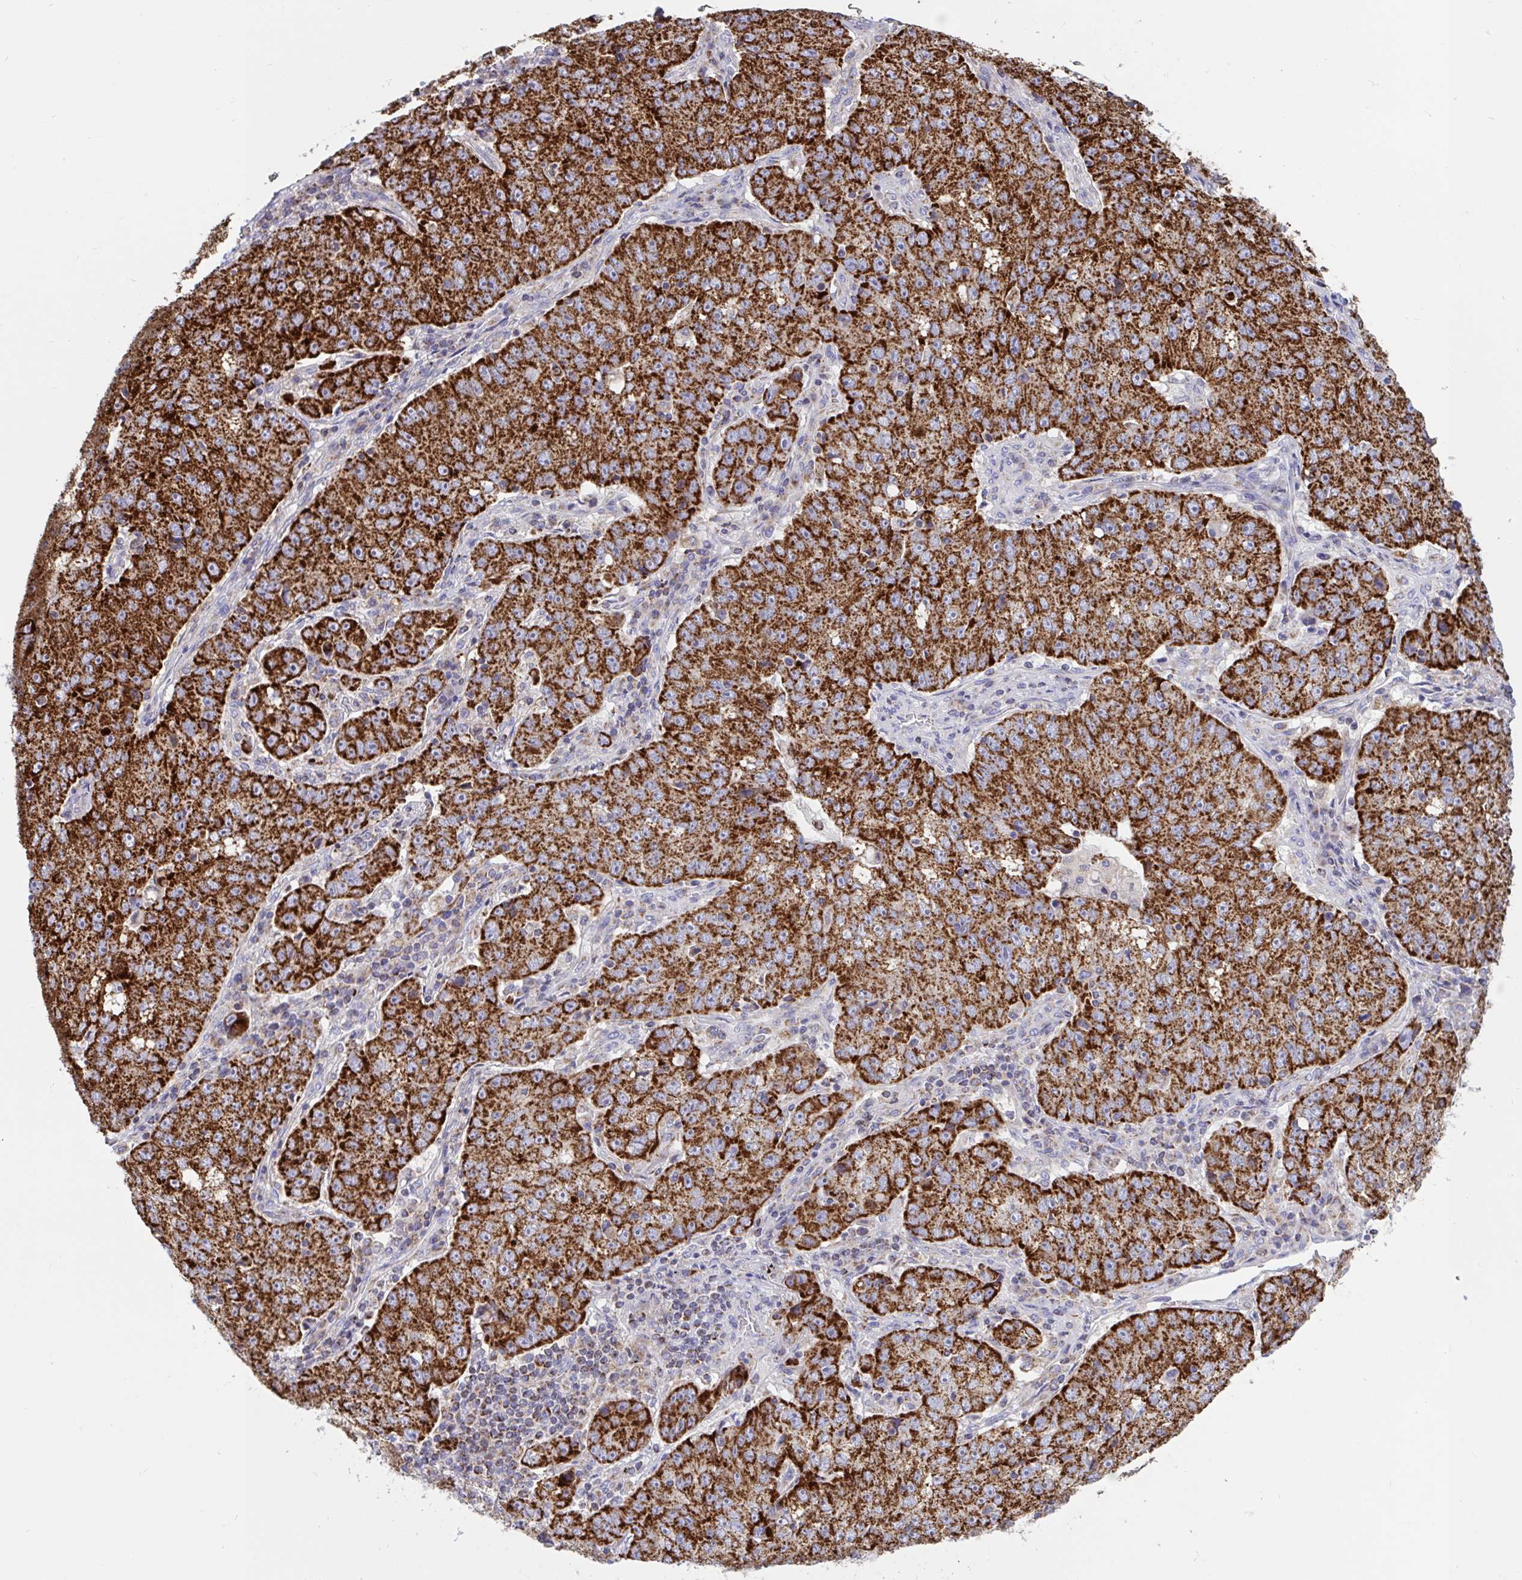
{"staining": {"intensity": "strong", "quantity": ">75%", "location": "cytoplasmic/membranous"}, "tissue": "lung cancer", "cell_type": "Tumor cells", "image_type": "cancer", "snomed": [{"axis": "morphology", "description": "Normal morphology"}, {"axis": "morphology", "description": "Adenocarcinoma, NOS"}, {"axis": "topography", "description": "Lymph node"}, {"axis": "topography", "description": "Lung"}], "caption": "Immunohistochemical staining of human lung adenocarcinoma shows high levels of strong cytoplasmic/membranous protein expression in approximately >75% of tumor cells.", "gene": "HSPE1", "patient": {"sex": "female", "age": 57}}